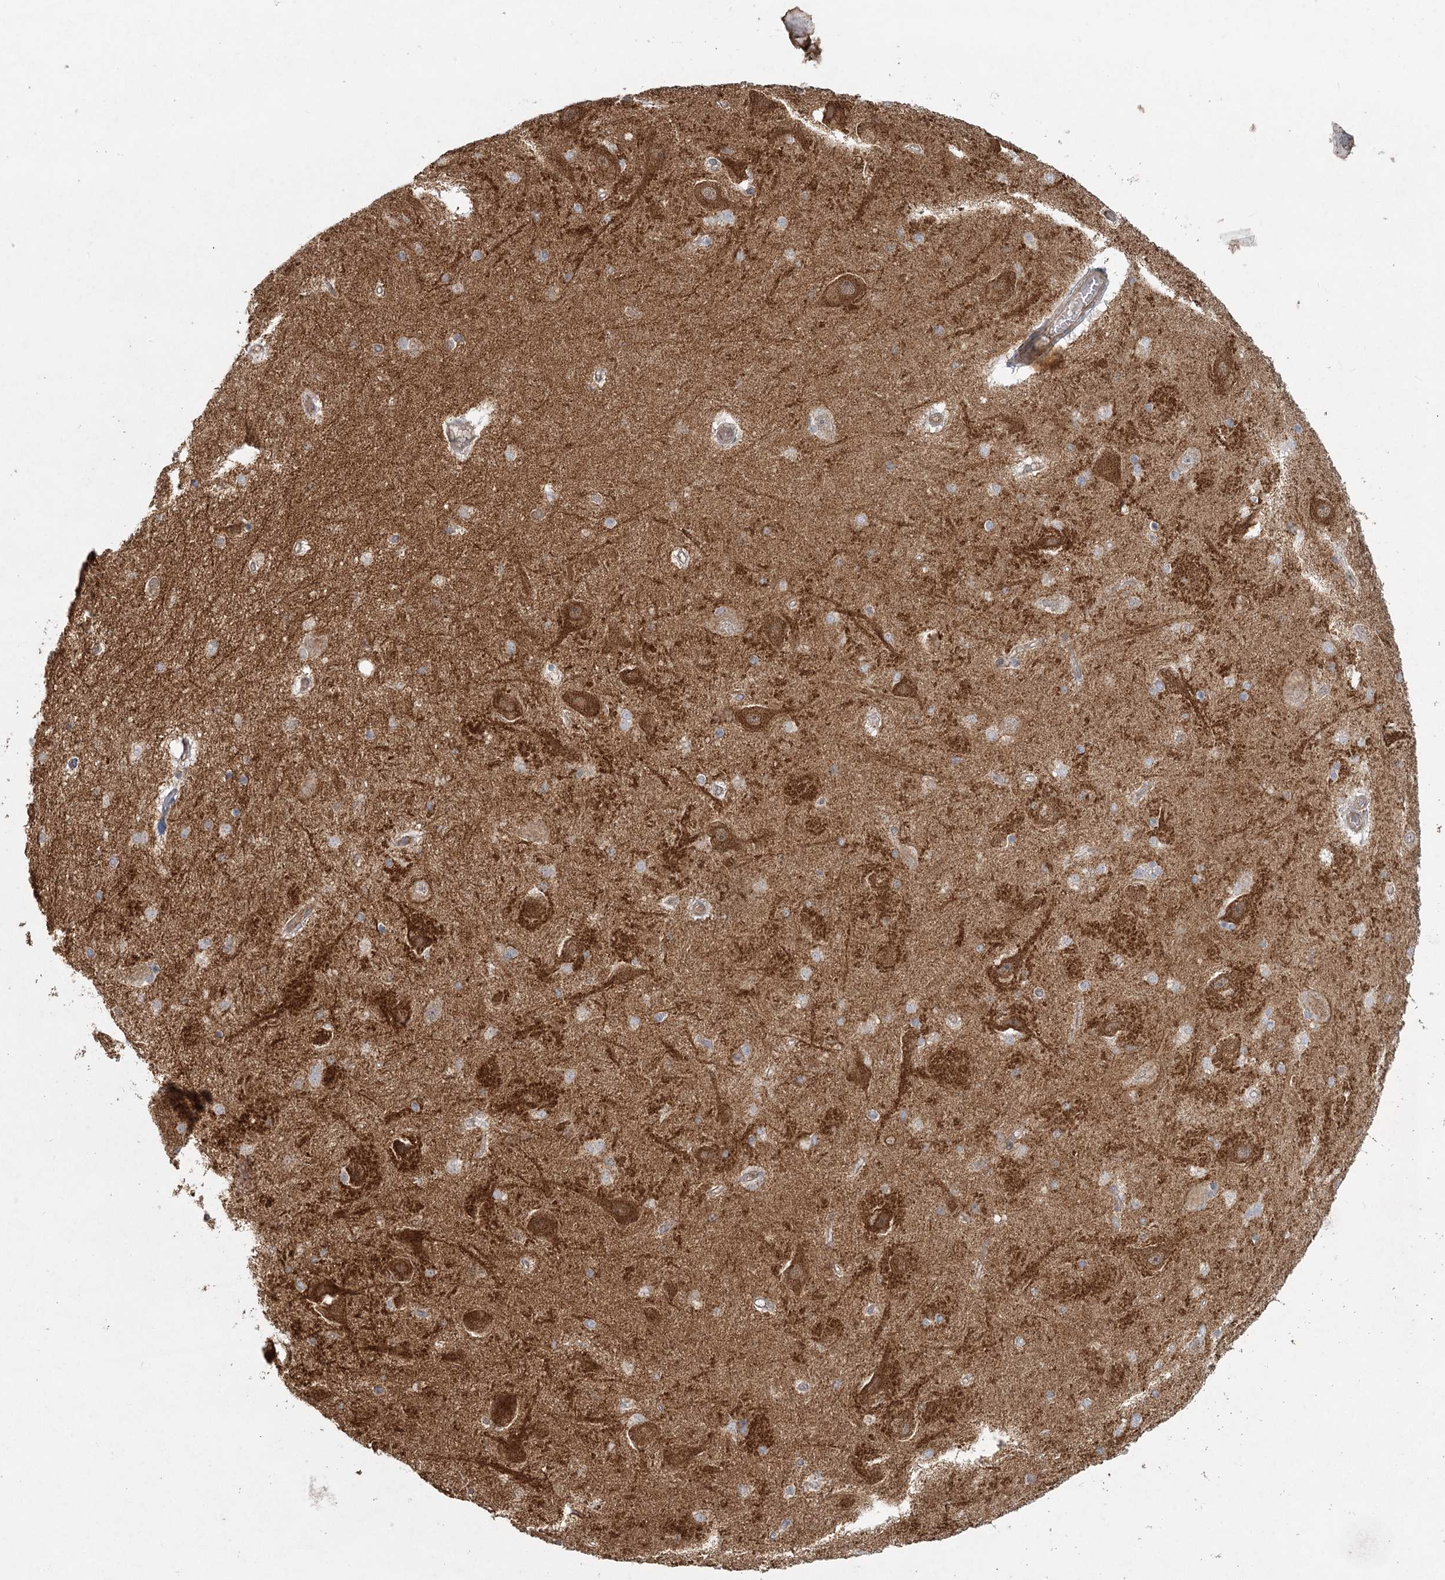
{"staining": {"intensity": "negative", "quantity": "none", "location": "none"}, "tissue": "hippocampus", "cell_type": "Glial cells", "image_type": "normal", "snomed": [{"axis": "morphology", "description": "Normal tissue, NOS"}, {"axis": "topography", "description": "Hippocampus"}], "caption": "A micrograph of hippocampus stained for a protein exhibits no brown staining in glial cells.", "gene": "LACTB", "patient": {"sex": "female", "age": 54}}